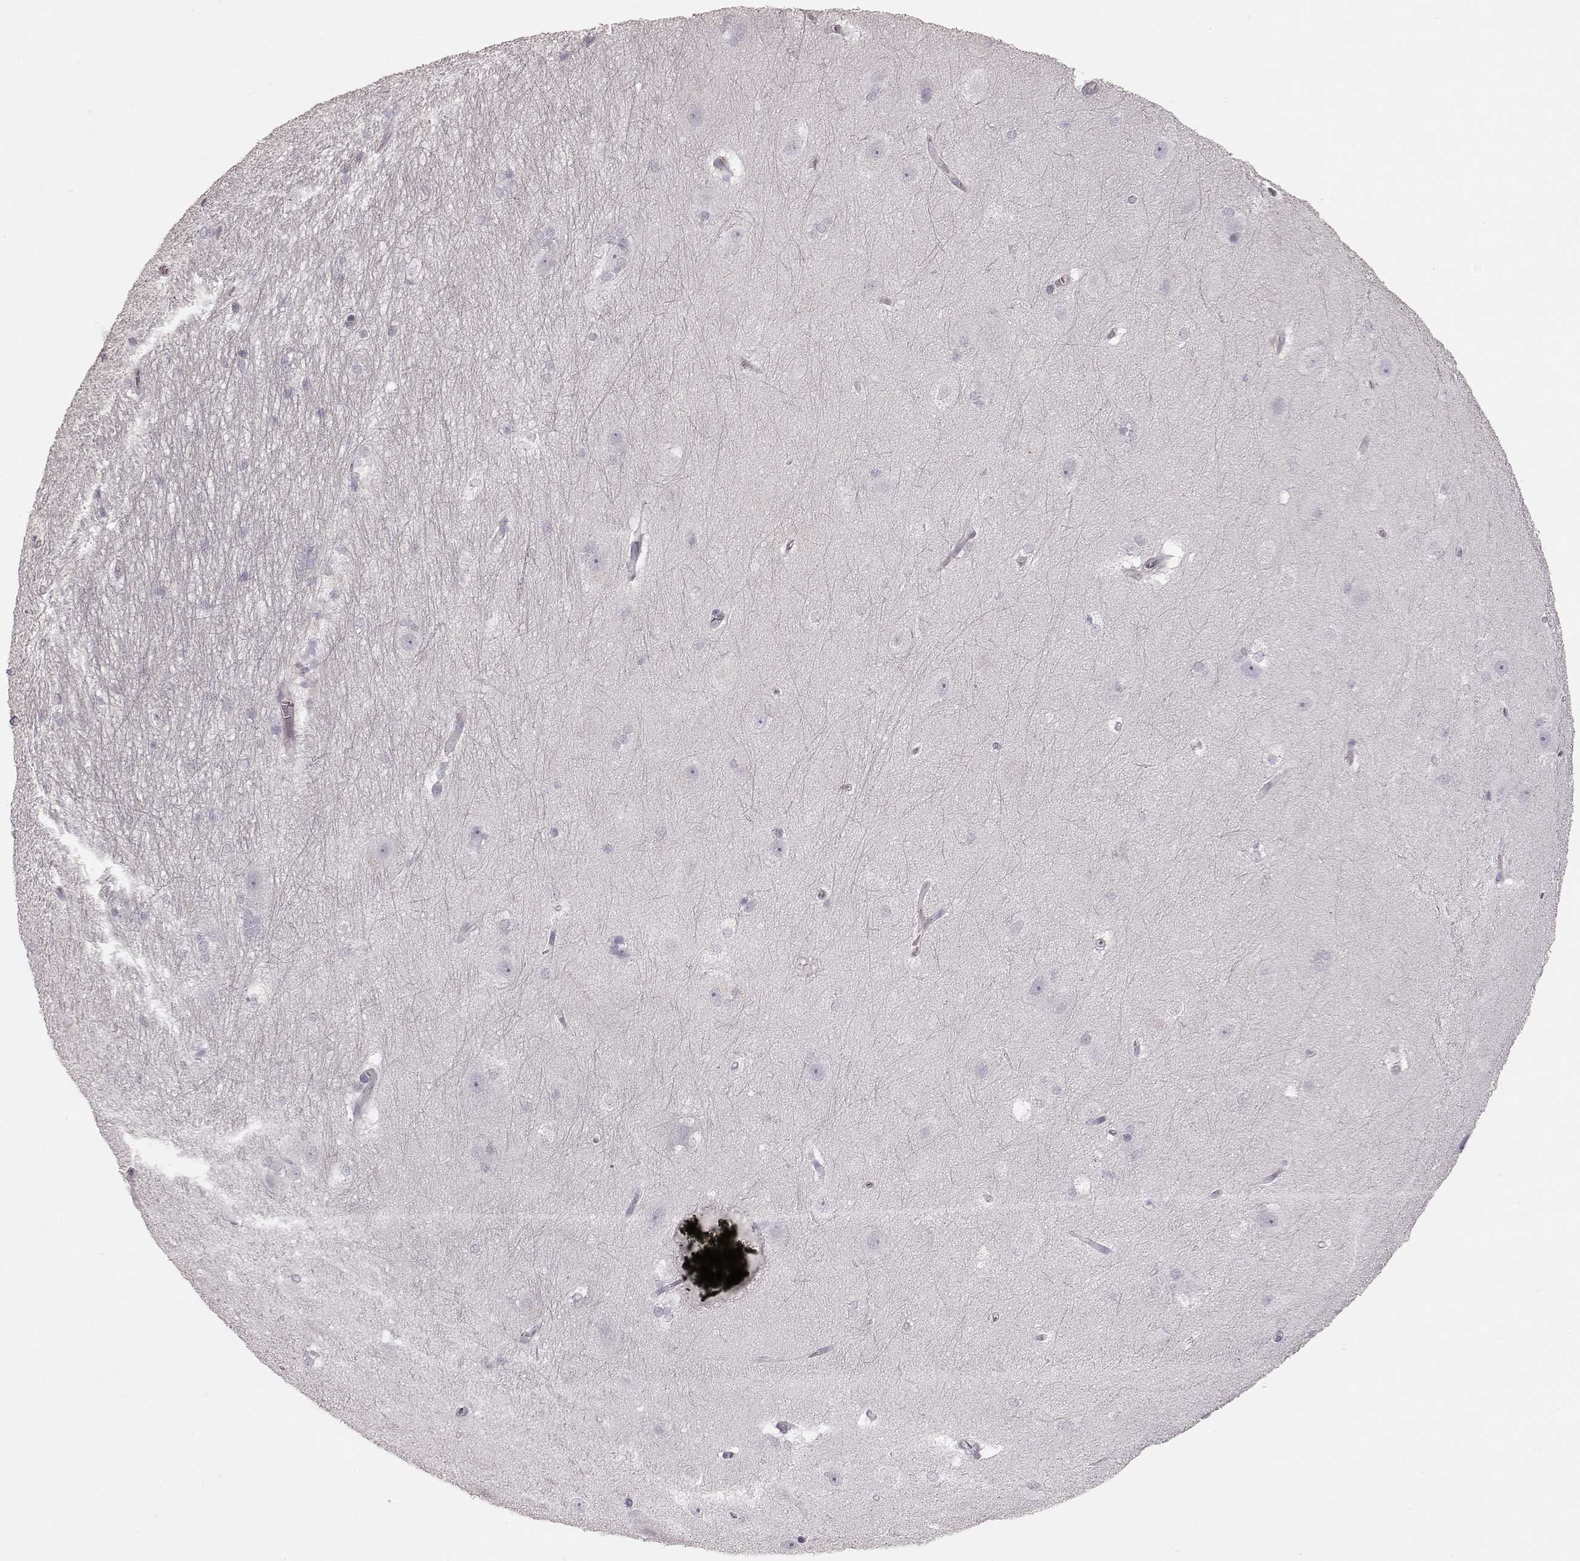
{"staining": {"intensity": "negative", "quantity": "none", "location": "none"}, "tissue": "hippocampus", "cell_type": "Glial cells", "image_type": "normal", "snomed": [{"axis": "morphology", "description": "Normal tissue, NOS"}, {"axis": "topography", "description": "Cerebral cortex"}, {"axis": "topography", "description": "Hippocampus"}], "caption": "Glial cells are negative for protein expression in unremarkable human hippocampus. The staining was performed using DAB to visualize the protein expression in brown, while the nuclei were stained in blue with hematoxylin (Magnification: 20x).", "gene": "PRLHR", "patient": {"sex": "female", "age": 19}}